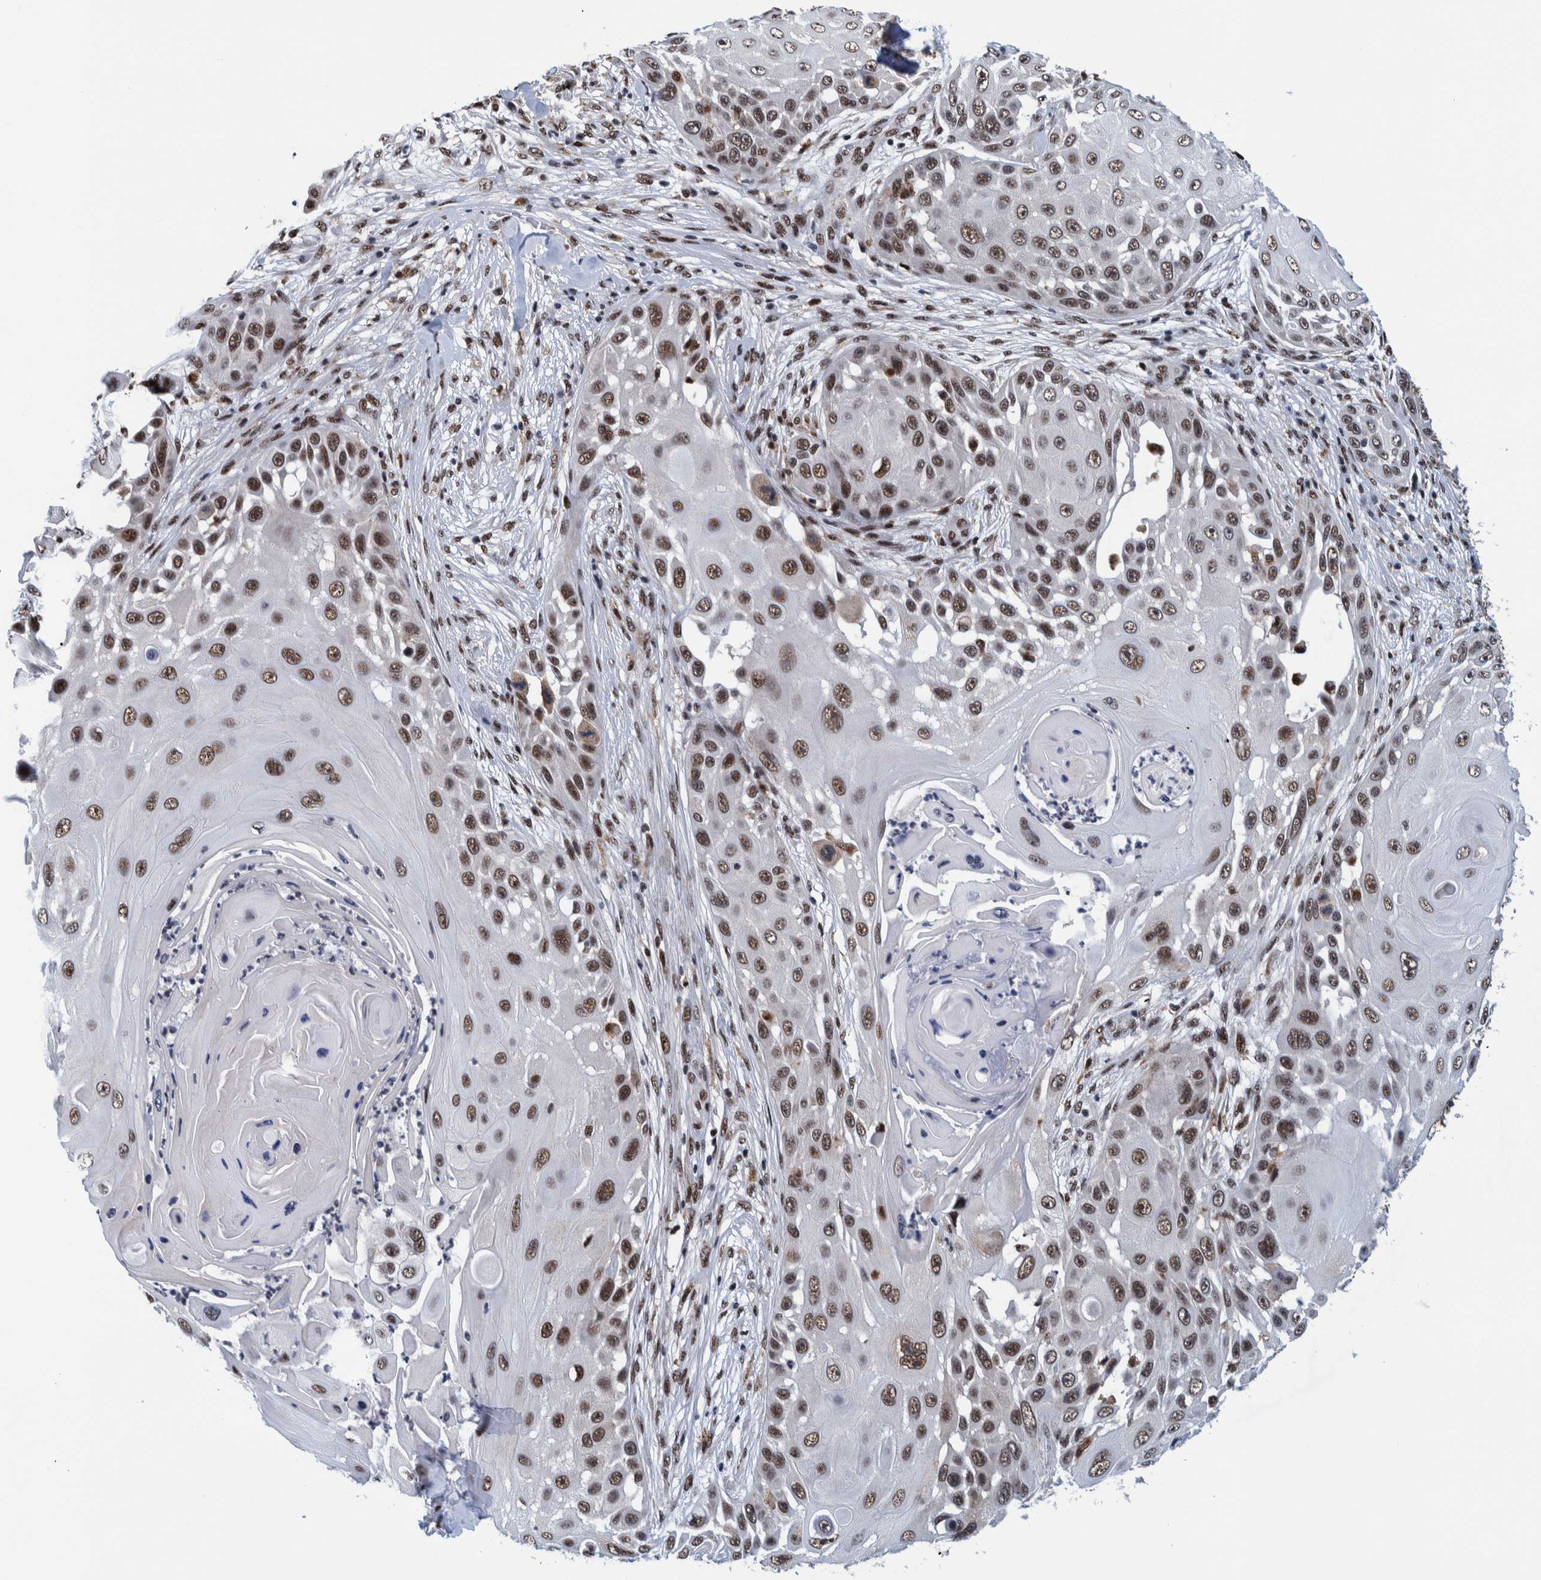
{"staining": {"intensity": "moderate", "quantity": ">75%", "location": "nuclear"}, "tissue": "skin cancer", "cell_type": "Tumor cells", "image_type": "cancer", "snomed": [{"axis": "morphology", "description": "Squamous cell carcinoma, NOS"}, {"axis": "topography", "description": "Skin"}], "caption": "Human squamous cell carcinoma (skin) stained for a protein (brown) displays moderate nuclear positive positivity in approximately >75% of tumor cells.", "gene": "EFTUD2", "patient": {"sex": "female", "age": 44}}